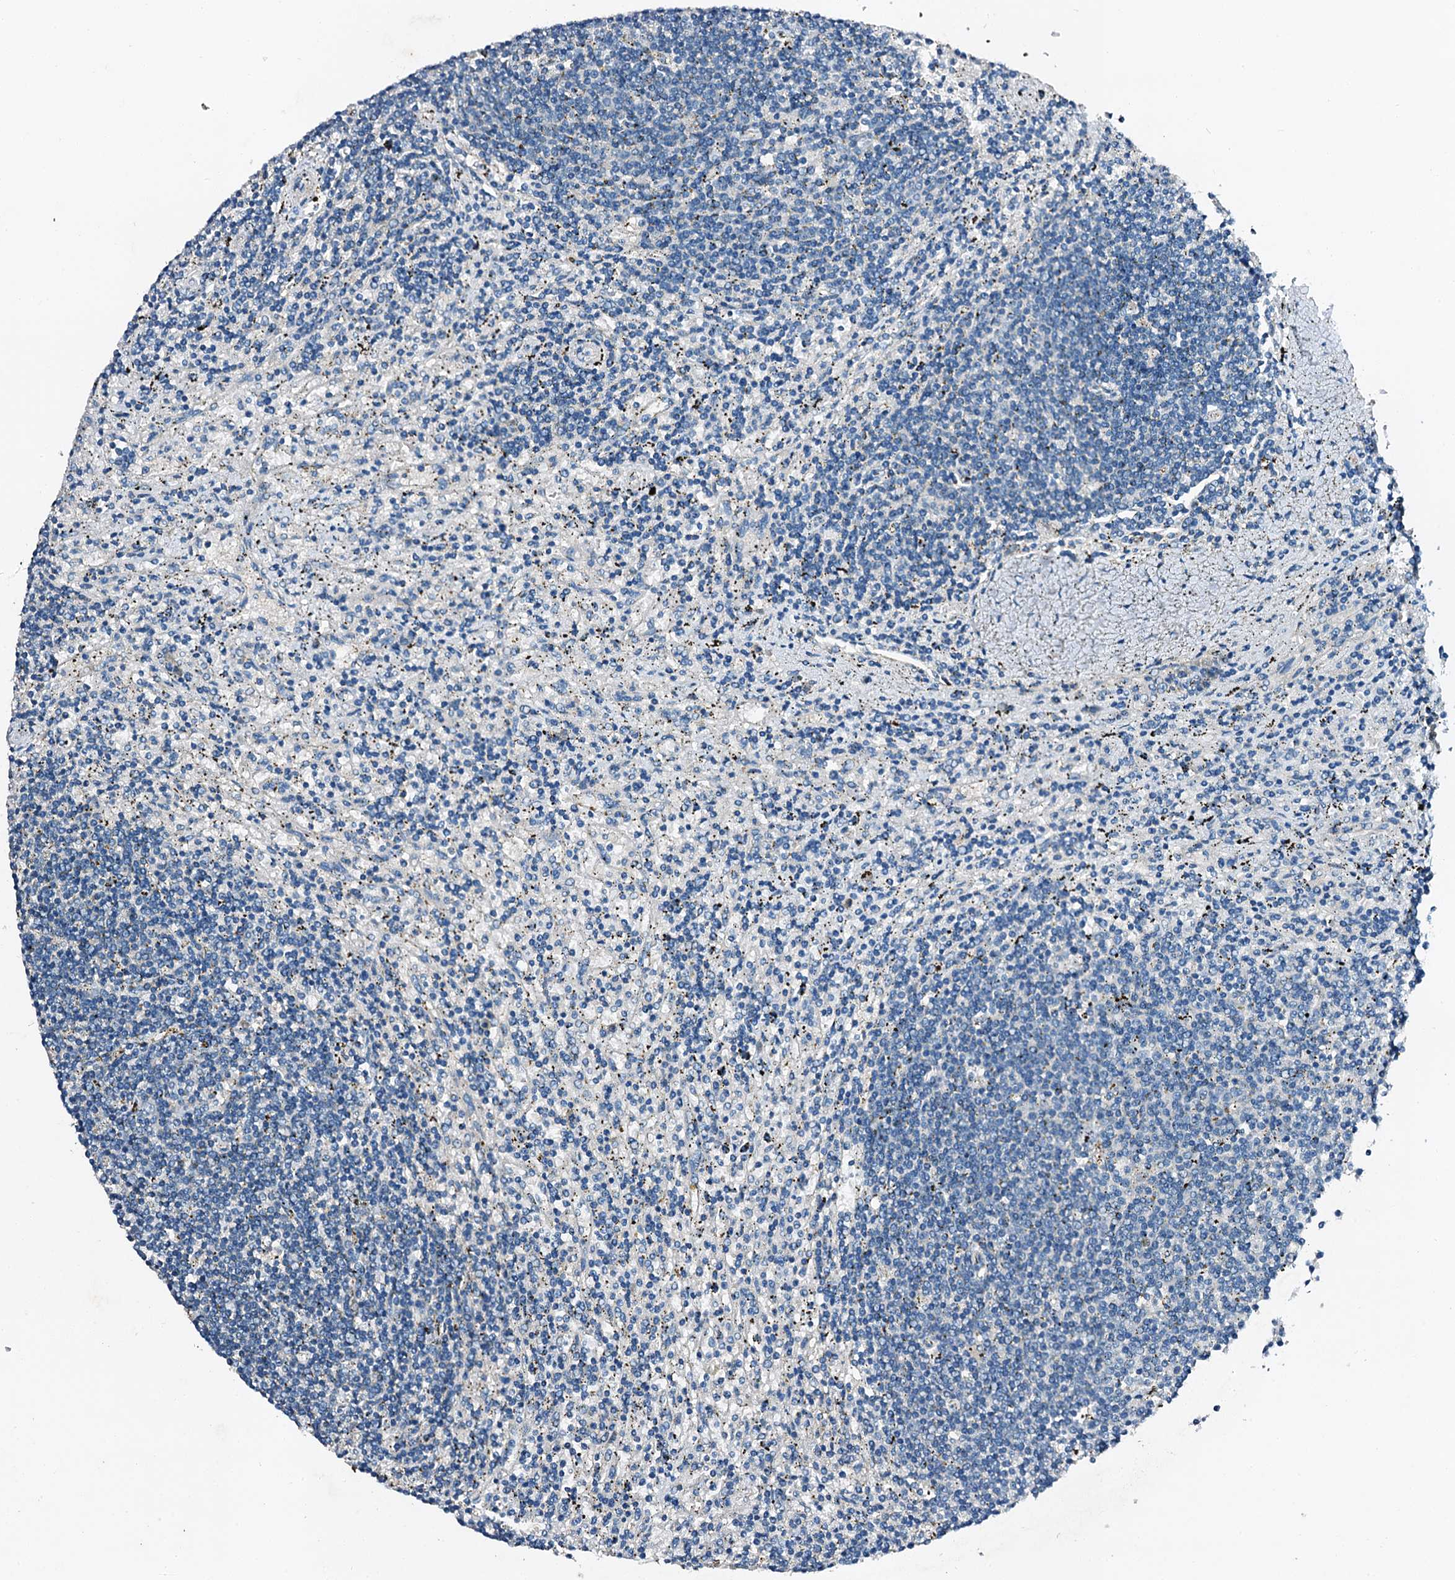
{"staining": {"intensity": "negative", "quantity": "none", "location": "none"}, "tissue": "lymphoma", "cell_type": "Tumor cells", "image_type": "cancer", "snomed": [{"axis": "morphology", "description": "Malignant lymphoma, non-Hodgkin's type, Low grade"}, {"axis": "topography", "description": "Spleen"}], "caption": "This is an IHC photomicrograph of human lymphoma. There is no expression in tumor cells.", "gene": "FIBIN", "patient": {"sex": "male", "age": 76}}